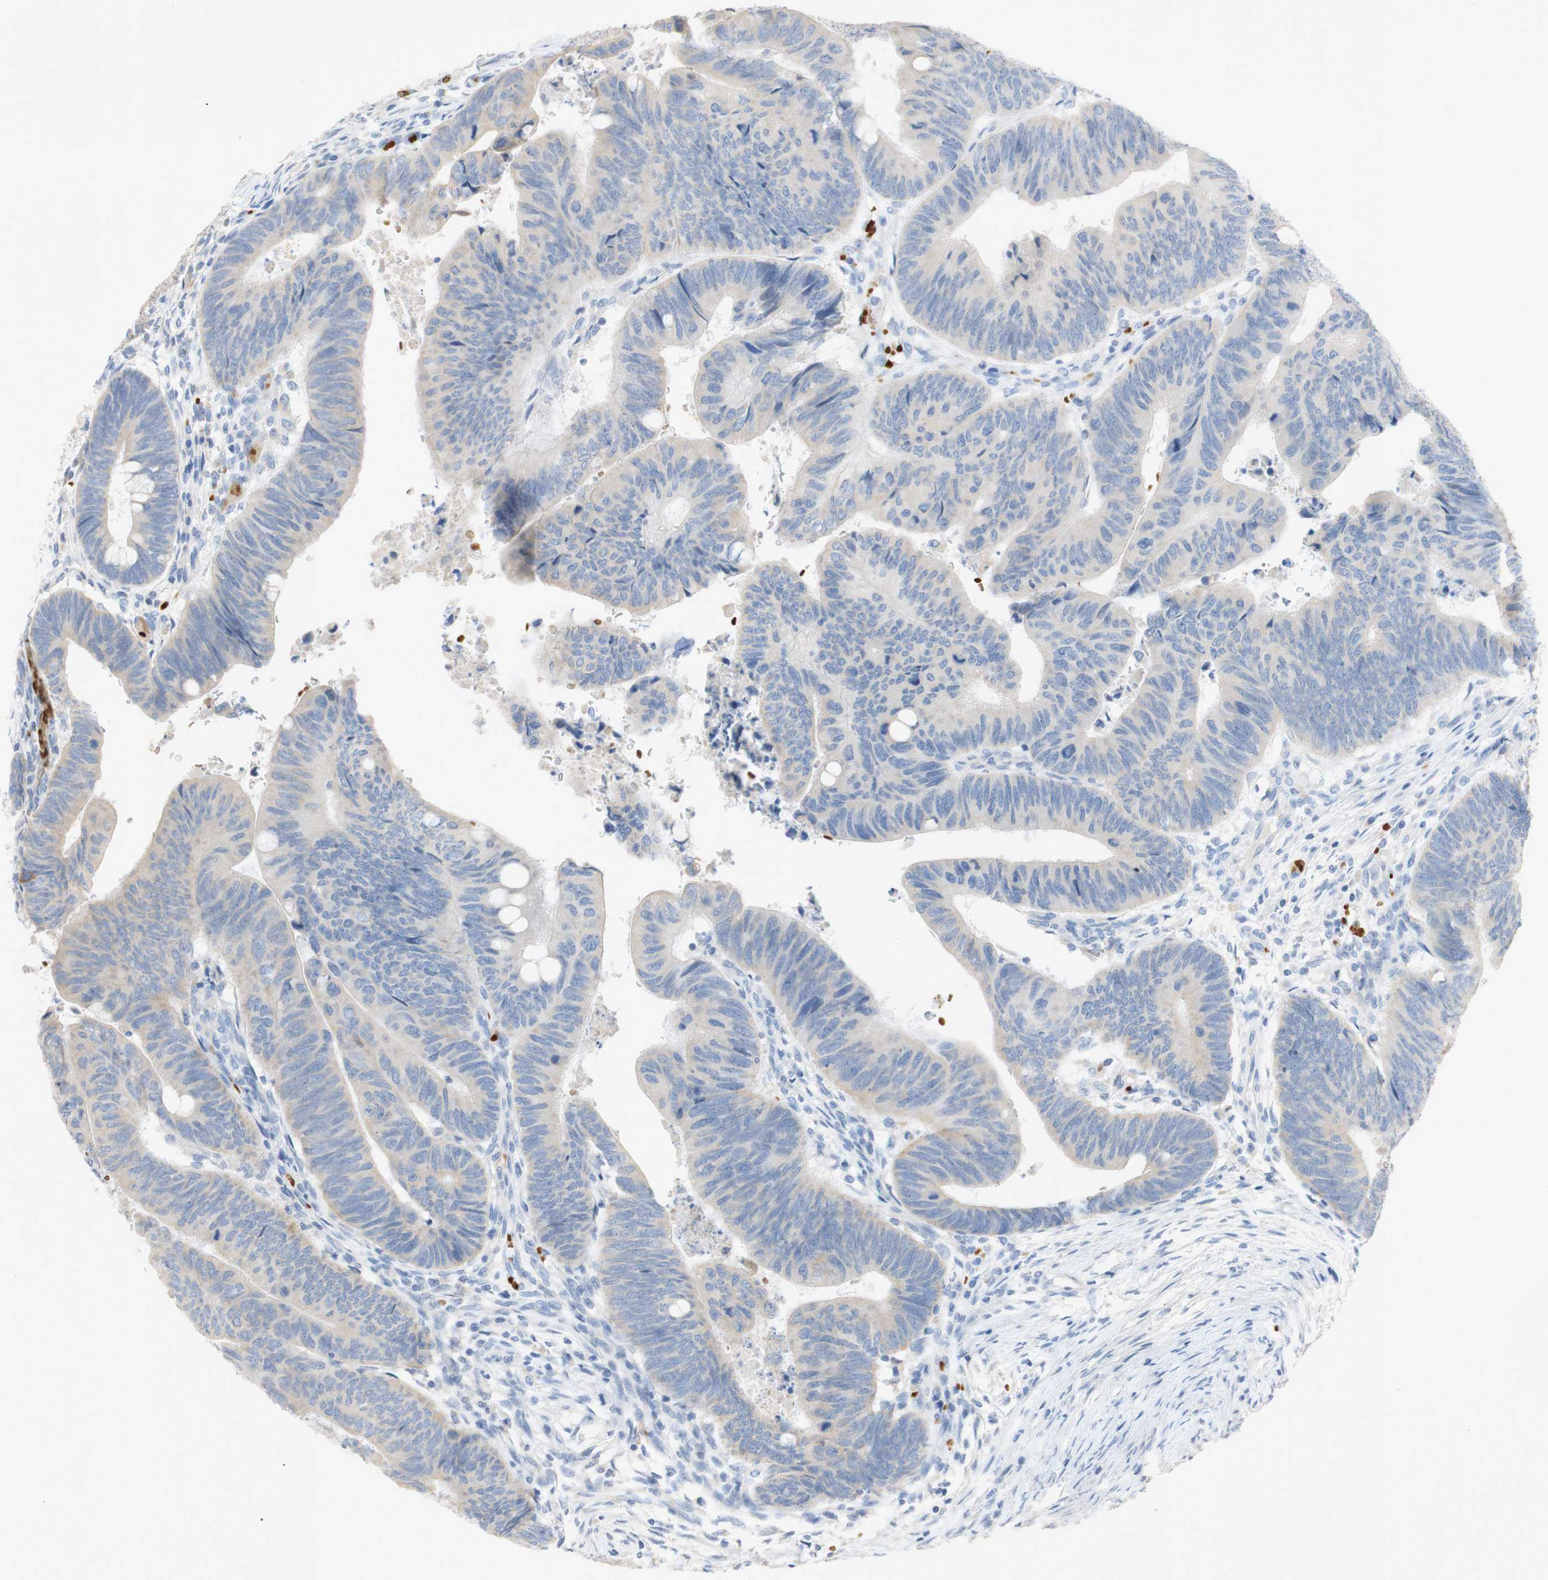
{"staining": {"intensity": "negative", "quantity": "none", "location": "none"}, "tissue": "colorectal cancer", "cell_type": "Tumor cells", "image_type": "cancer", "snomed": [{"axis": "morphology", "description": "Normal tissue, NOS"}, {"axis": "morphology", "description": "Adenocarcinoma, NOS"}, {"axis": "topography", "description": "Rectum"}, {"axis": "topography", "description": "Peripheral nerve tissue"}], "caption": "High power microscopy histopathology image of an IHC micrograph of colorectal cancer, revealing no significant staining in tumor cells. The staining is performed using DAB (3,3'-diaminobenzidine) brown chromogen with nuclei counter-stained in using hematoxylin.", "gene": "EPO", "patient": {"sex": "male", "age": 92}}